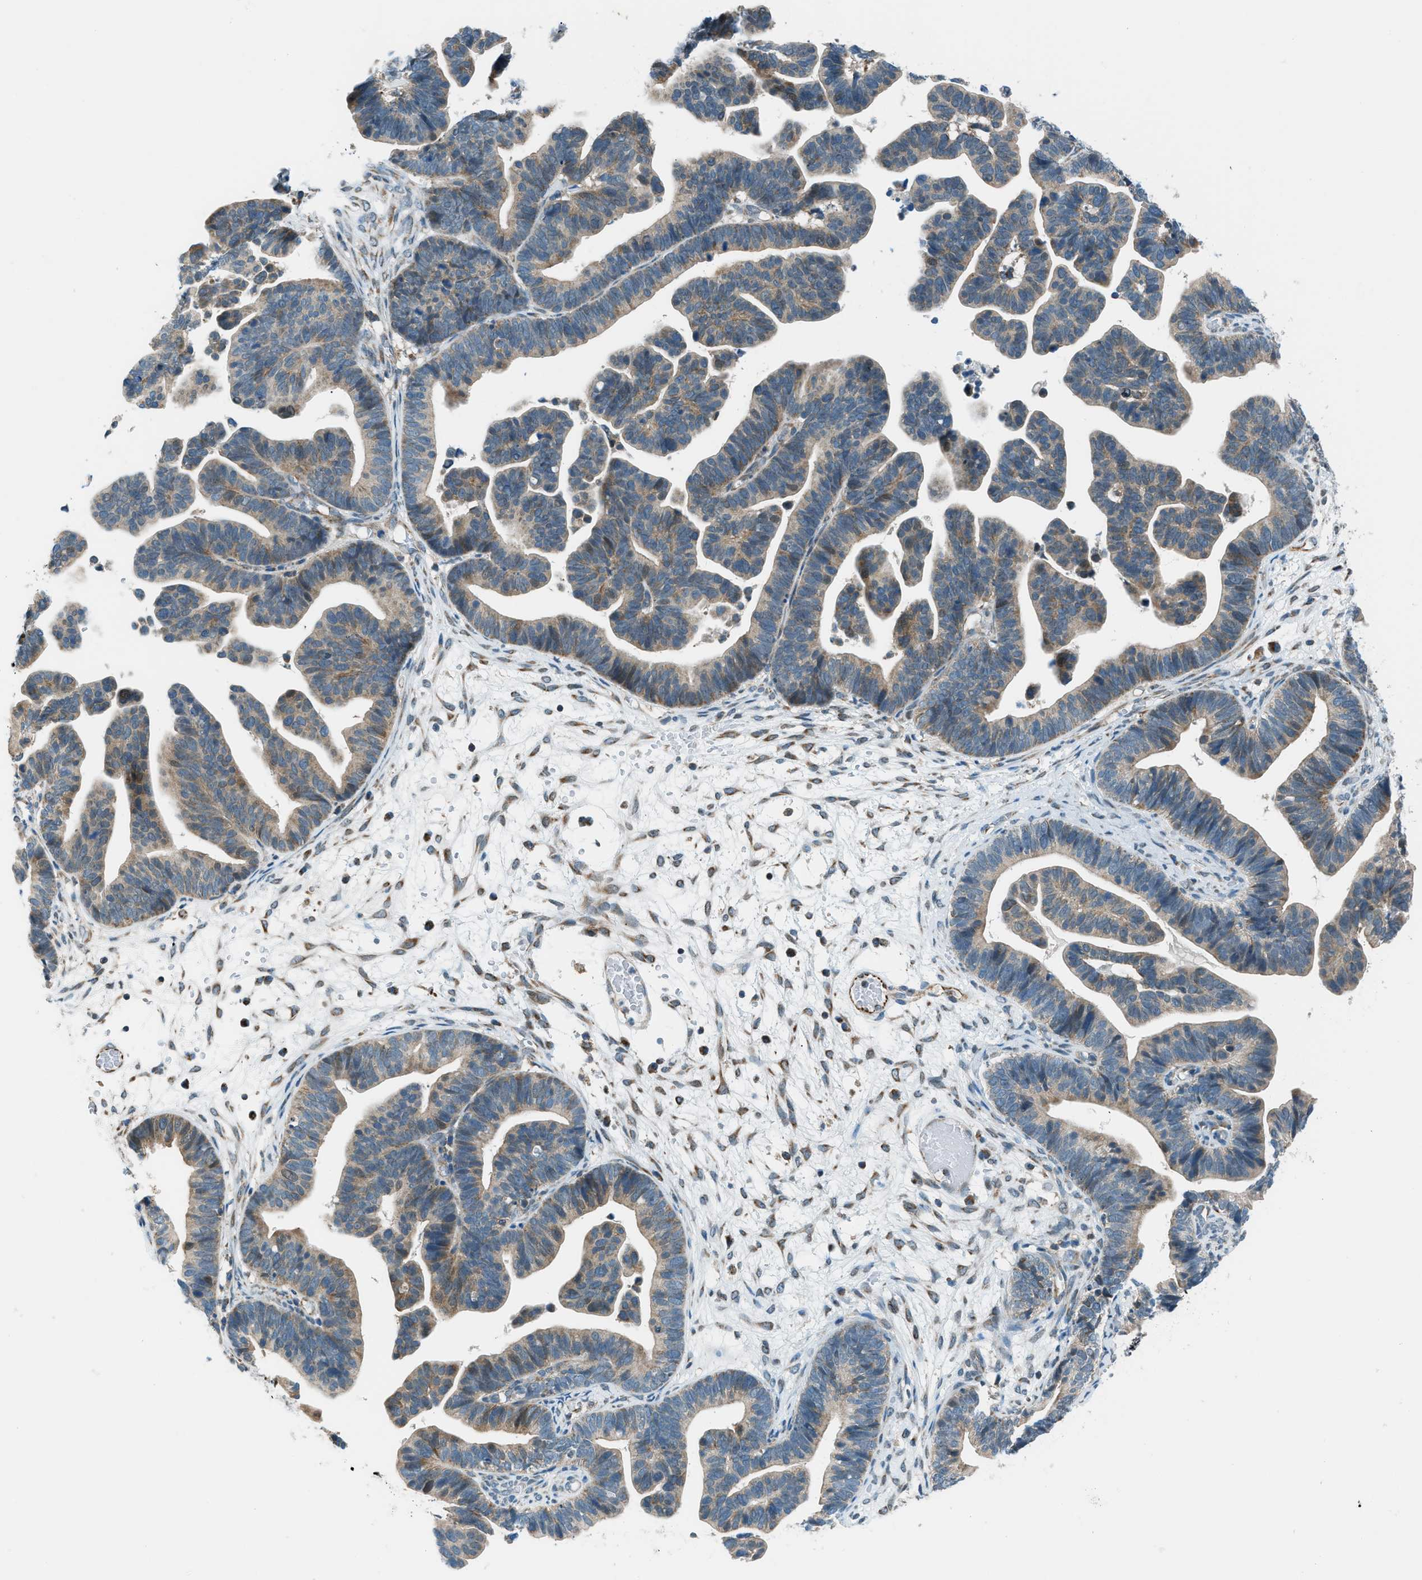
{"staining": {"intensity": "weak", "quantity": "25%-75%", "location": "cytoplasmic/membranous"}, "tissue": "ovarian cancer", "cell_type": "Tumor cells", "image_type": "cancer", "snomed": [{"axis": "morphology", "description": "Cystadenocarcinoma, serous, NOS"}, {"axis": "topography", "description": "Ovary"}], "caption": "An image showing weak cytoplasmic/membranous expression in about 25%-75% of tumor cells in serous cystadenocarcinoma (ovarian), as visualized by brown immunohistochemical staining.", "gene": "PIGG", "patient": {"sex": "female", "age": 56}}